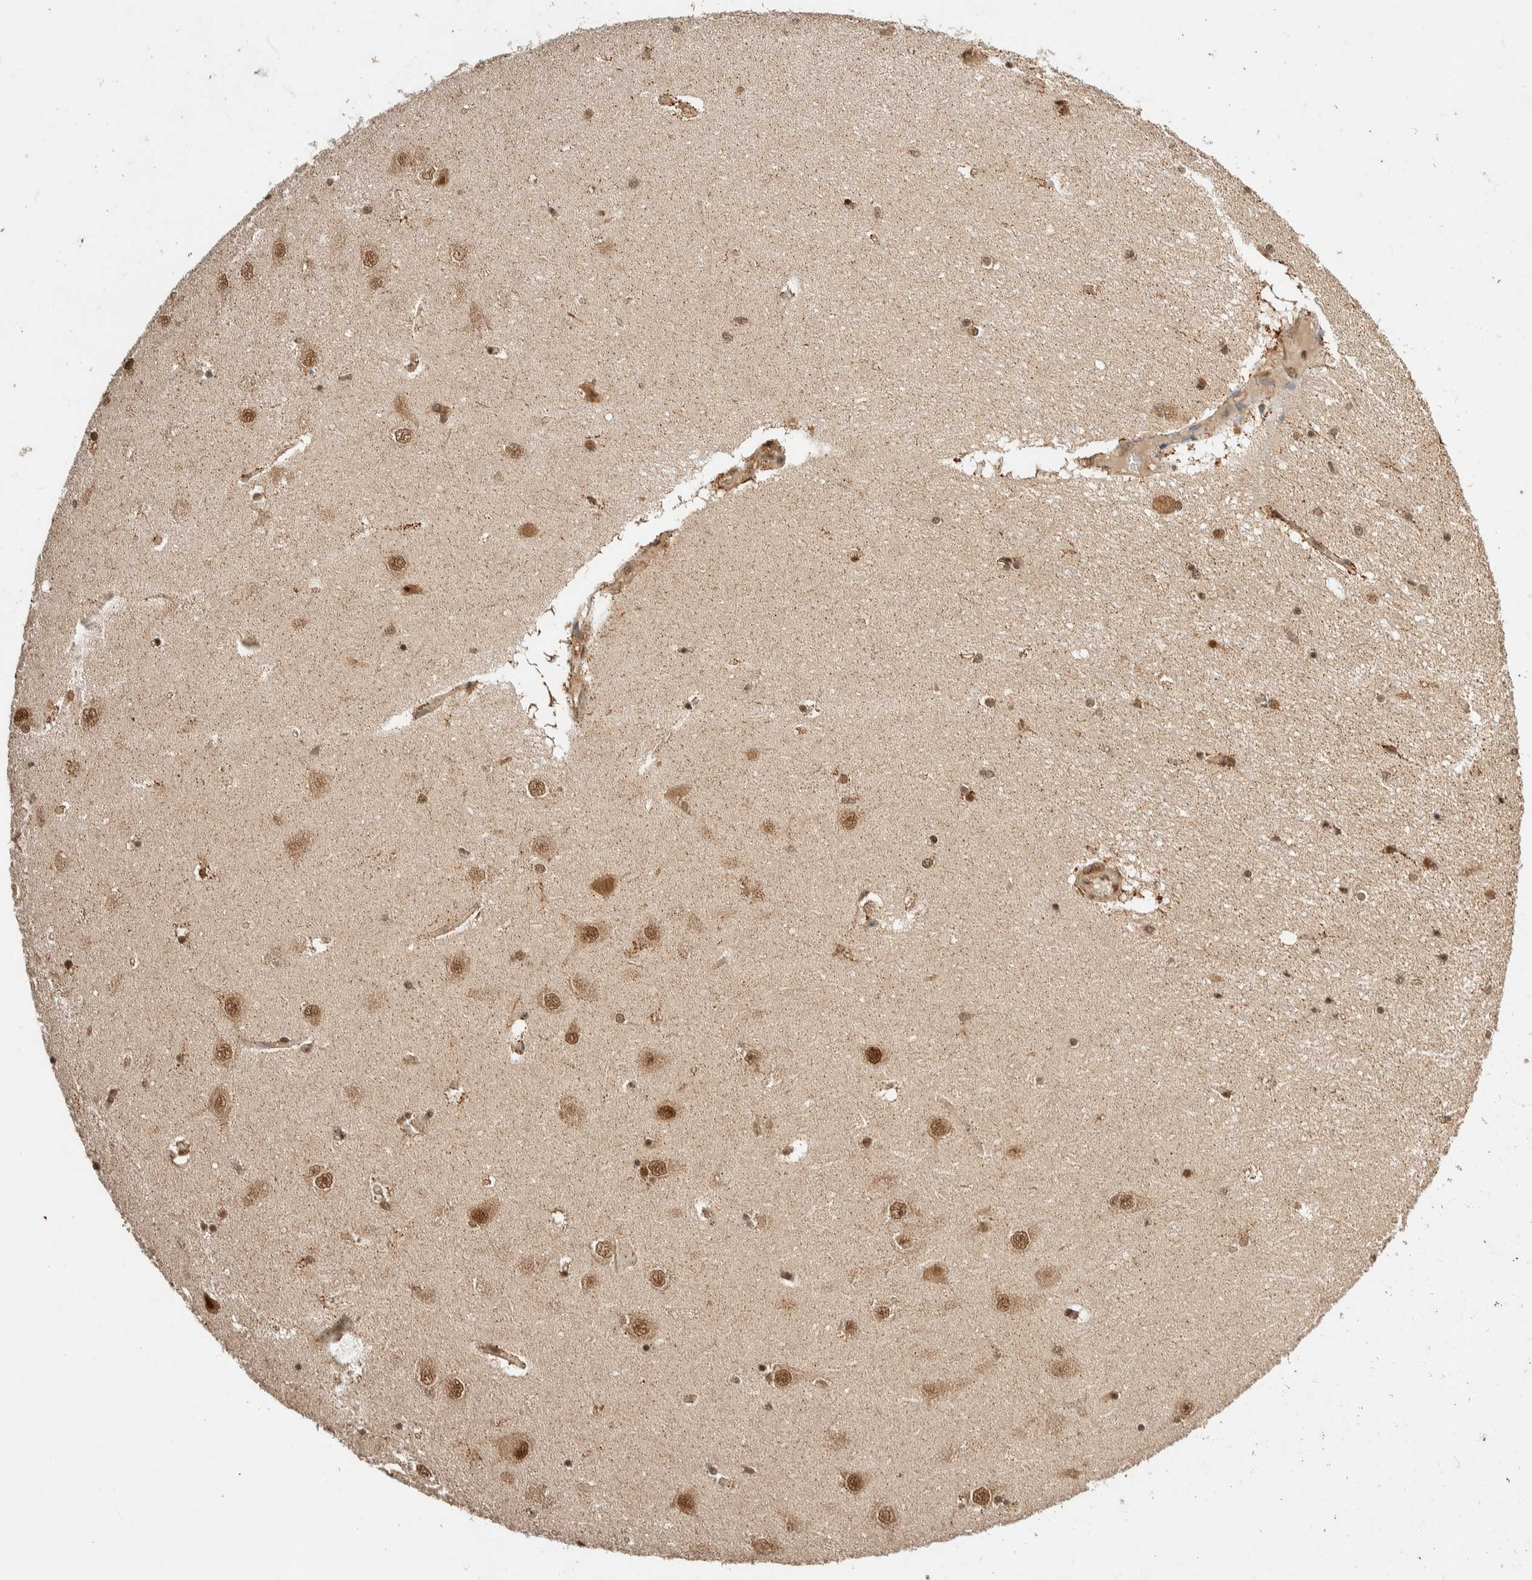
{"staining": {"intensity": "moderate", "quantity": ">75%", "location": "cytoplasmic/membranous,nuclear"}, "tissue": "hippocampus", "cell_type": "Glial cells", "image_type": "normal", "snomed": [{"axis": "morphology", "description": "Normal tissue, NOS"}, {"axis": "topography", "description": "Hippocampus"}], "caption": "The histopathology image shows staining of benign hippocampus, revealing moderate cytoplasmic/membranous,nuclear protein expression (brown color) within glial cells. Ihc stains the protein in brown and the nuclei are stained blue.", "gene": "ZBTB2", "patient": {"sex": "female", "age": 54}}